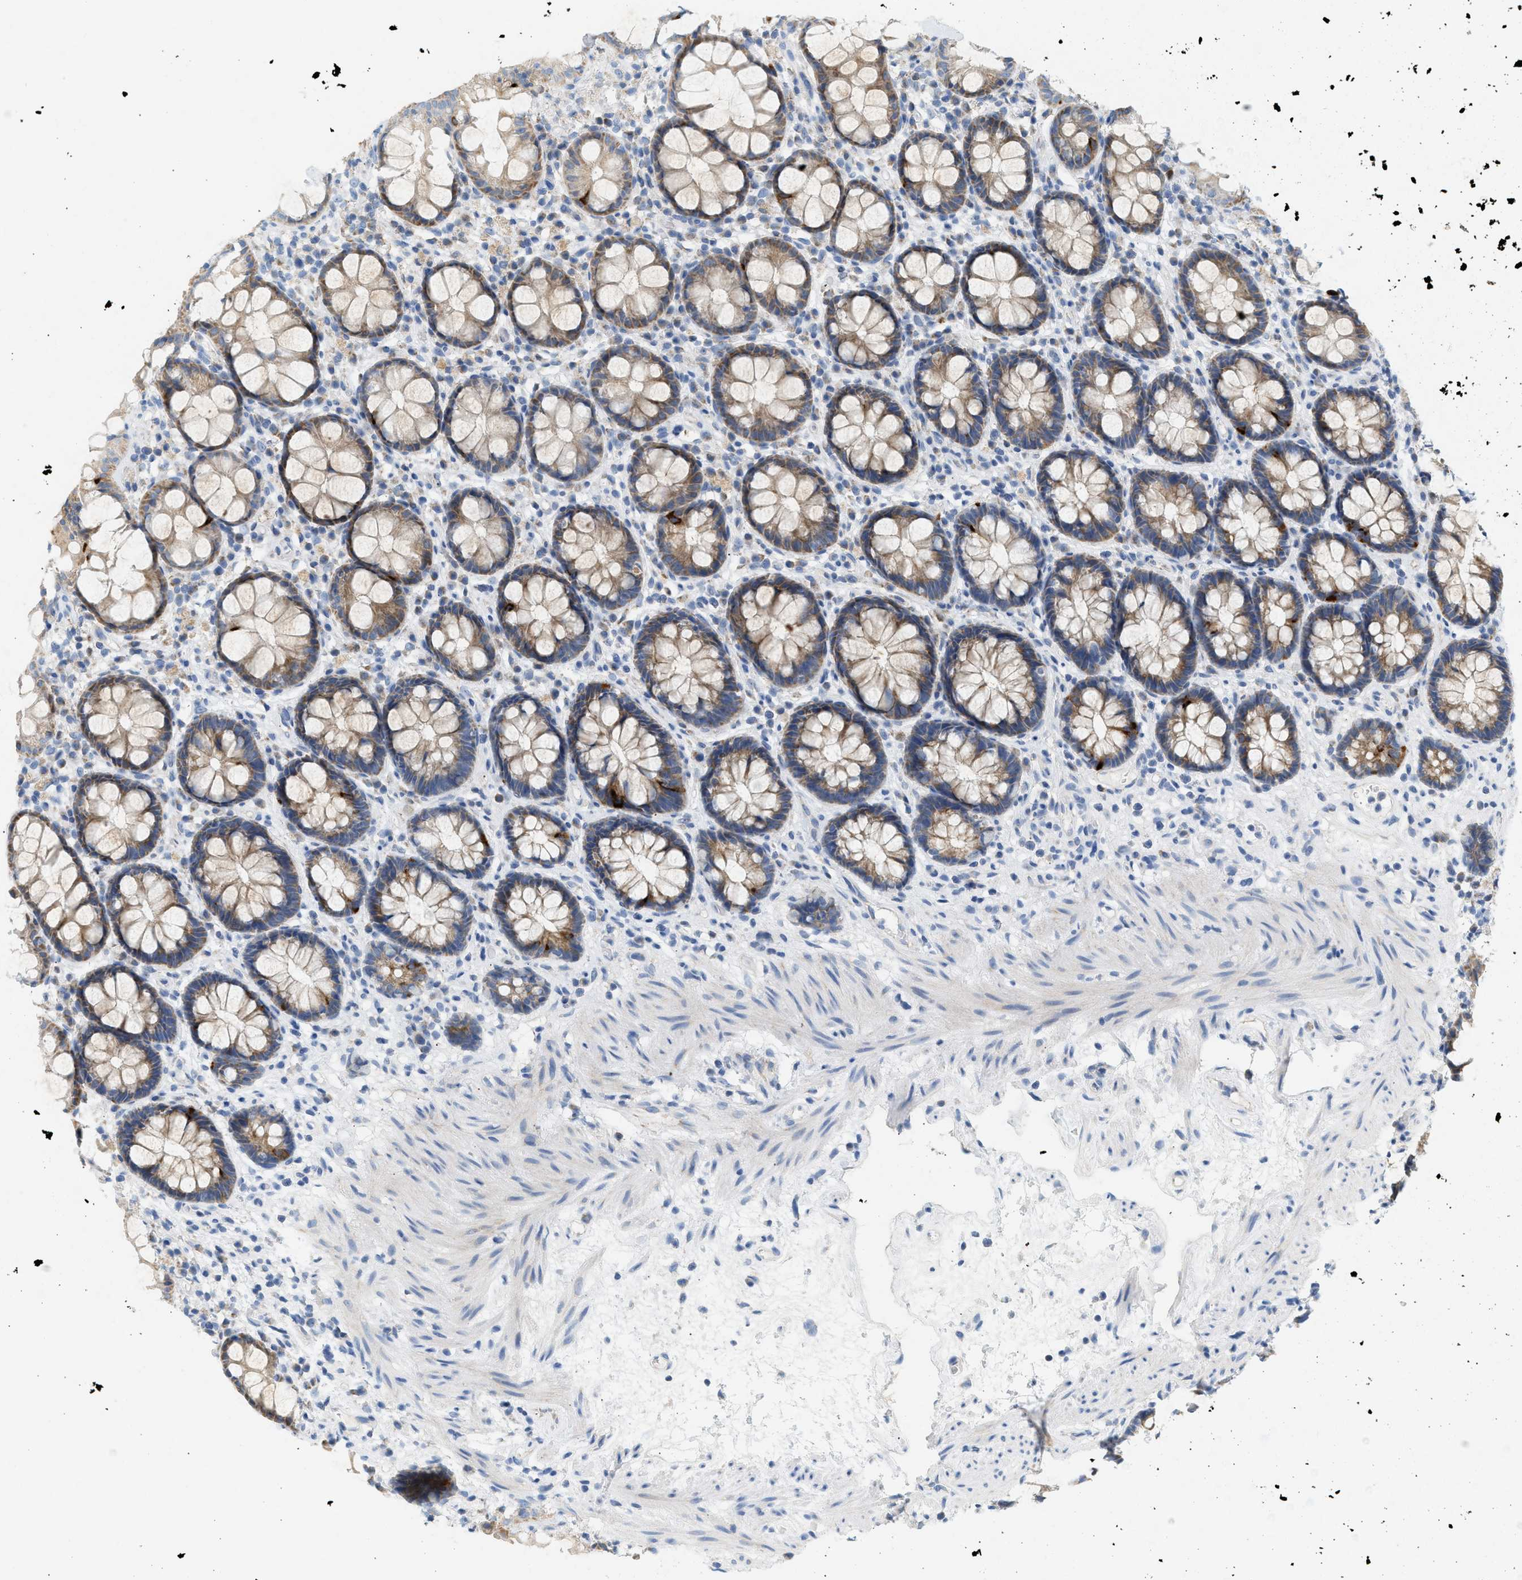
{"staining": {"intensity": "moderate", "quantity": ">75%", "location": "cytoplasmic/membranous"}, "tissue": "rectum", "cell_type": "Glandular cells", "image_type": "normal", "snomed": [{"axis": "morphology", "description": "Normal tissue, NOS"}, {"axis": "topography", "description": "Rectum"}], "caption": "A high-resolution histopathology image shows immunohistochemistry (IHC) staining of unremarkable rectum, which shows moderate cytoplasmic/membranous staining in approximately >75% of glandular cells.", "gene": "NDUFS8", "patient": {"sex": "male", "age": 64}}